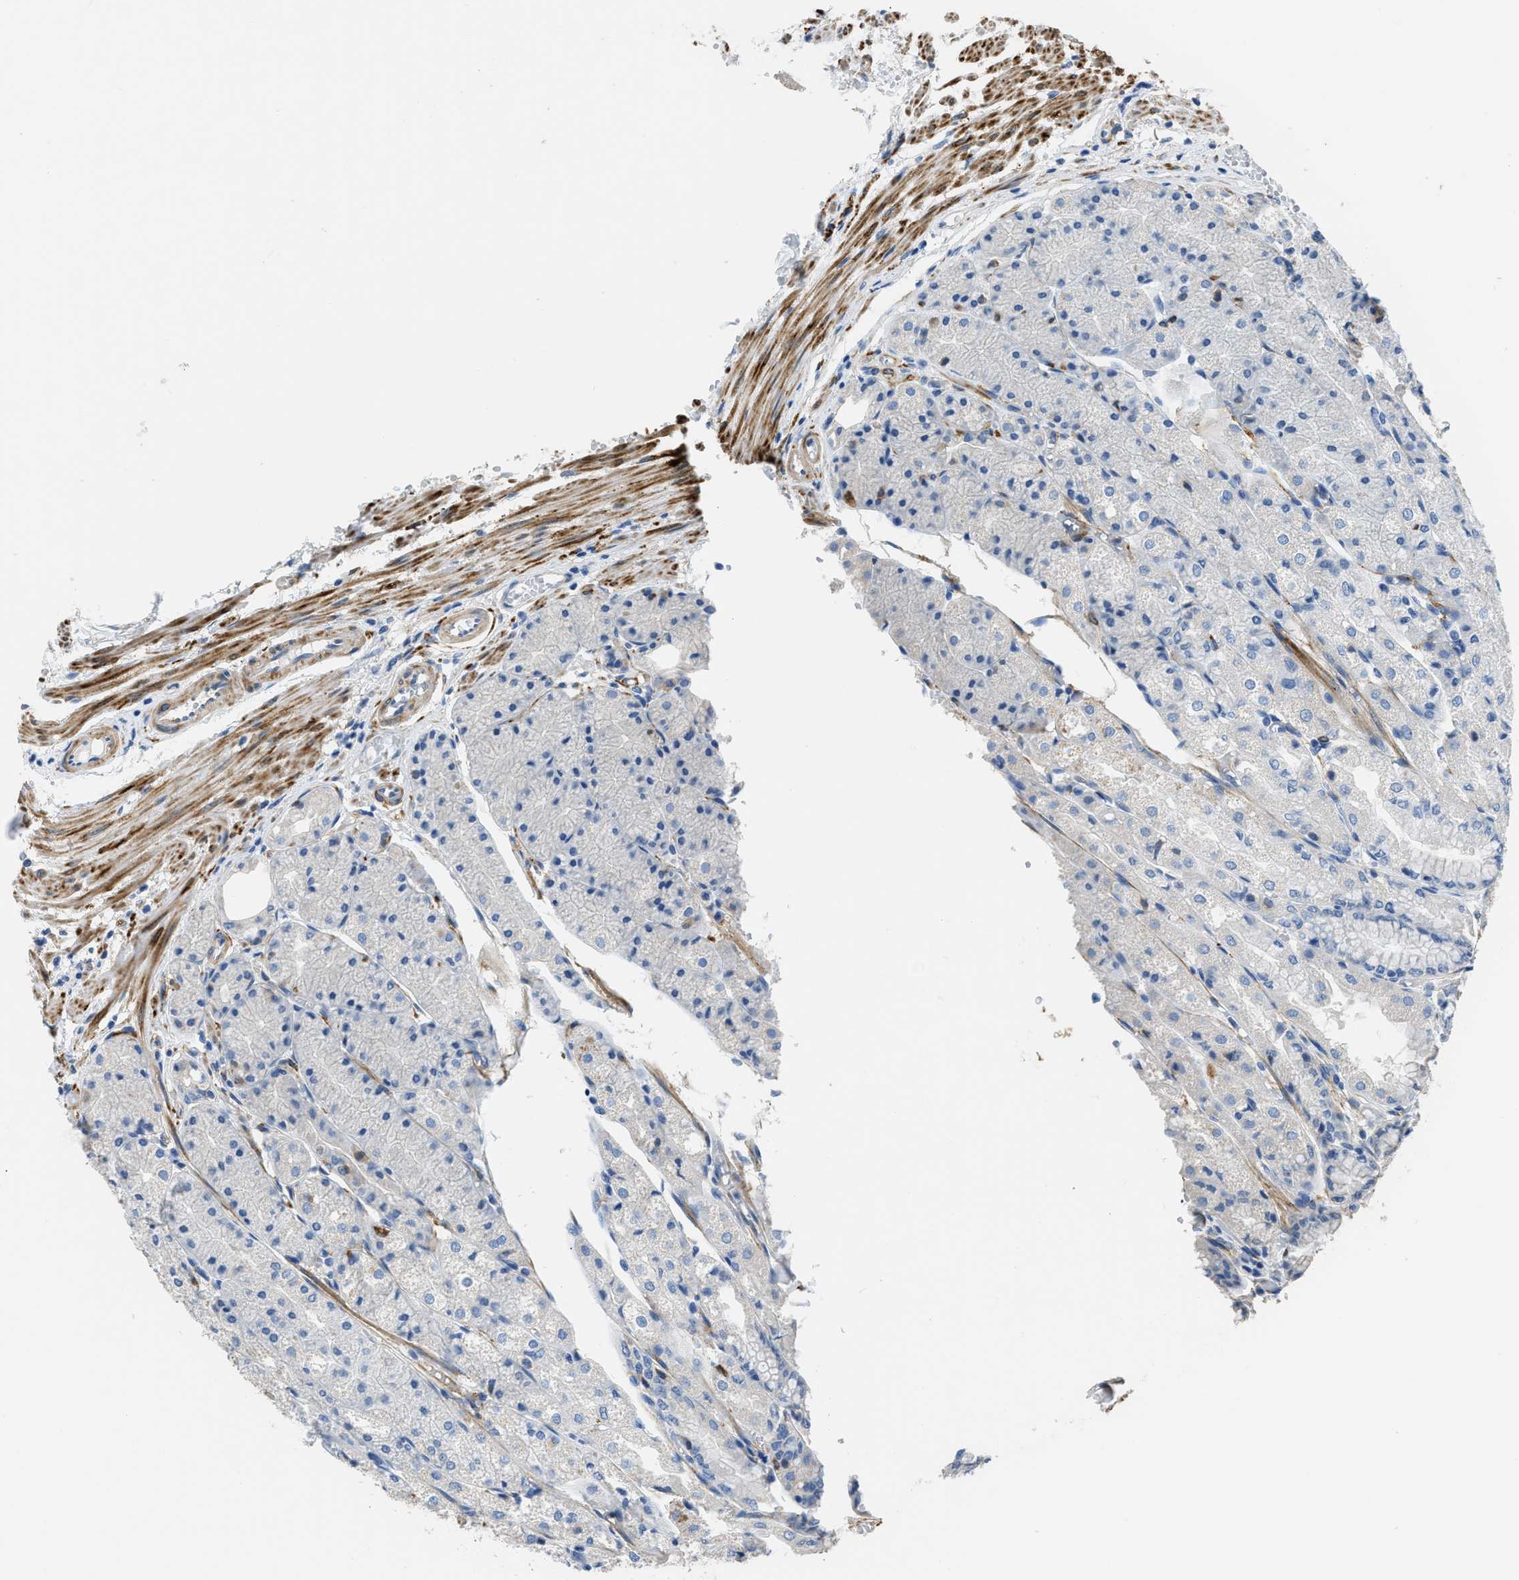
{"staining": {"intensity": "negative", "quantity": "none", "location": "none"}, "tissue": "stomach", "cell_type": "Glandular cells", "image_type": "normal", "snomed": [{"axis": "morphology", "description": "Normal tissue, NOS"}, {"axis": "topography", "description": "Stomach, upper"}], "caption": "Immunohistochemistry micrograph of normal stomach: human stomach stained with DAB (3,3'-diaminobenzidine) exhibits no significant protein staining in glandular cells.", "gene": "ZSWIM5", "patient": {"sex": "male", "age": 72}}